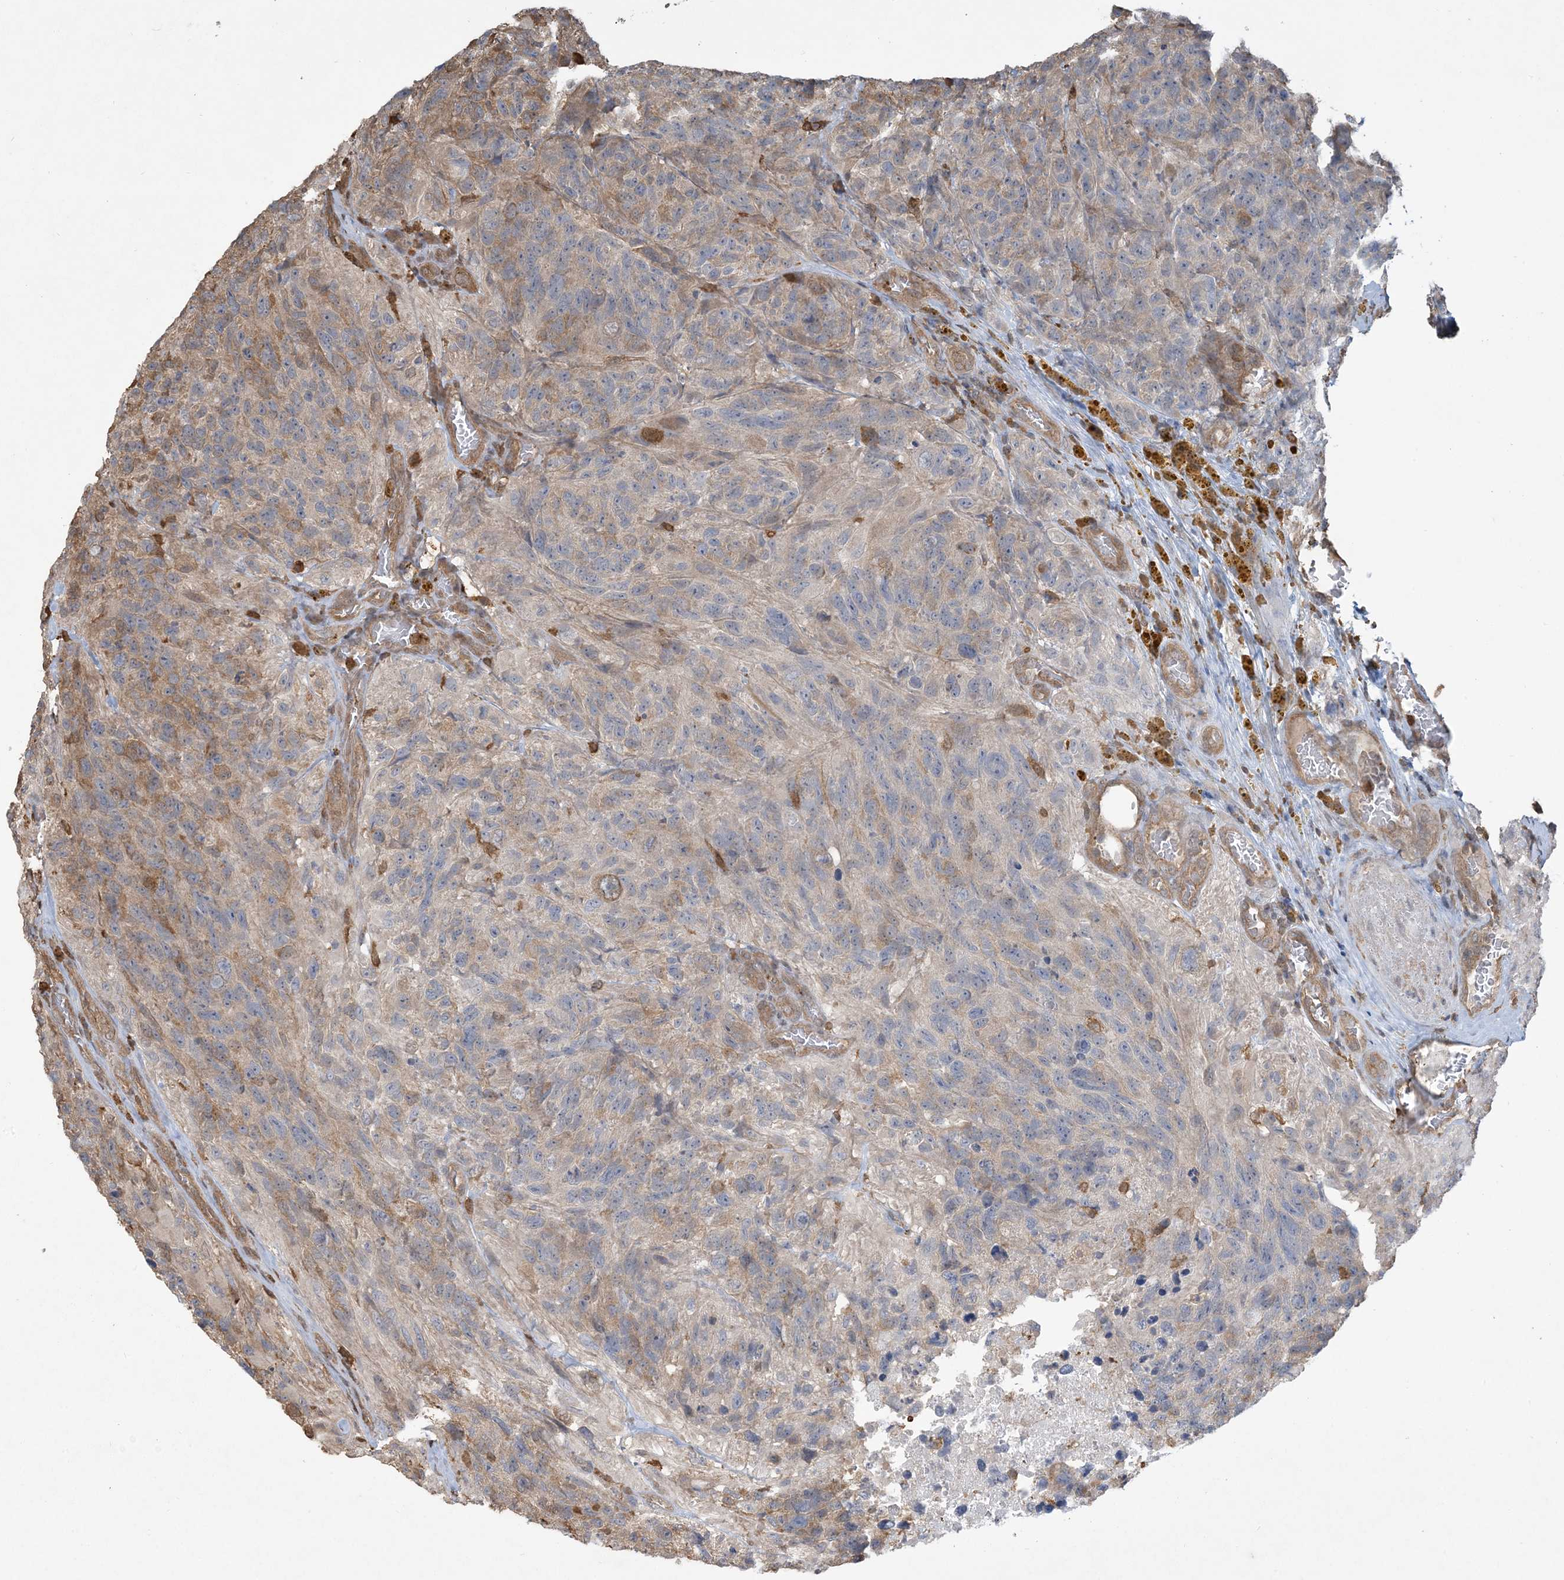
{"staining": {"intensity": "weak", "quantity": "25%-75%", "location": "cytoplasmic/membranous"}, "tissue": "glioma", "cell_type": "Tumor cells", "image_type": "cancer", "snomed": [{"axis": "morphology", "description": "Glioma, malignant, High grade"}, {"axis": "topography", "description": "Brain"}], "caption": "A micrograph of human glioma stained for a protein demonstrates weak cytoplasmic/membranous brown staining in tumor cells.", "gene": "TMSB4X", "patient": {"sex": "male", "age": 69}}